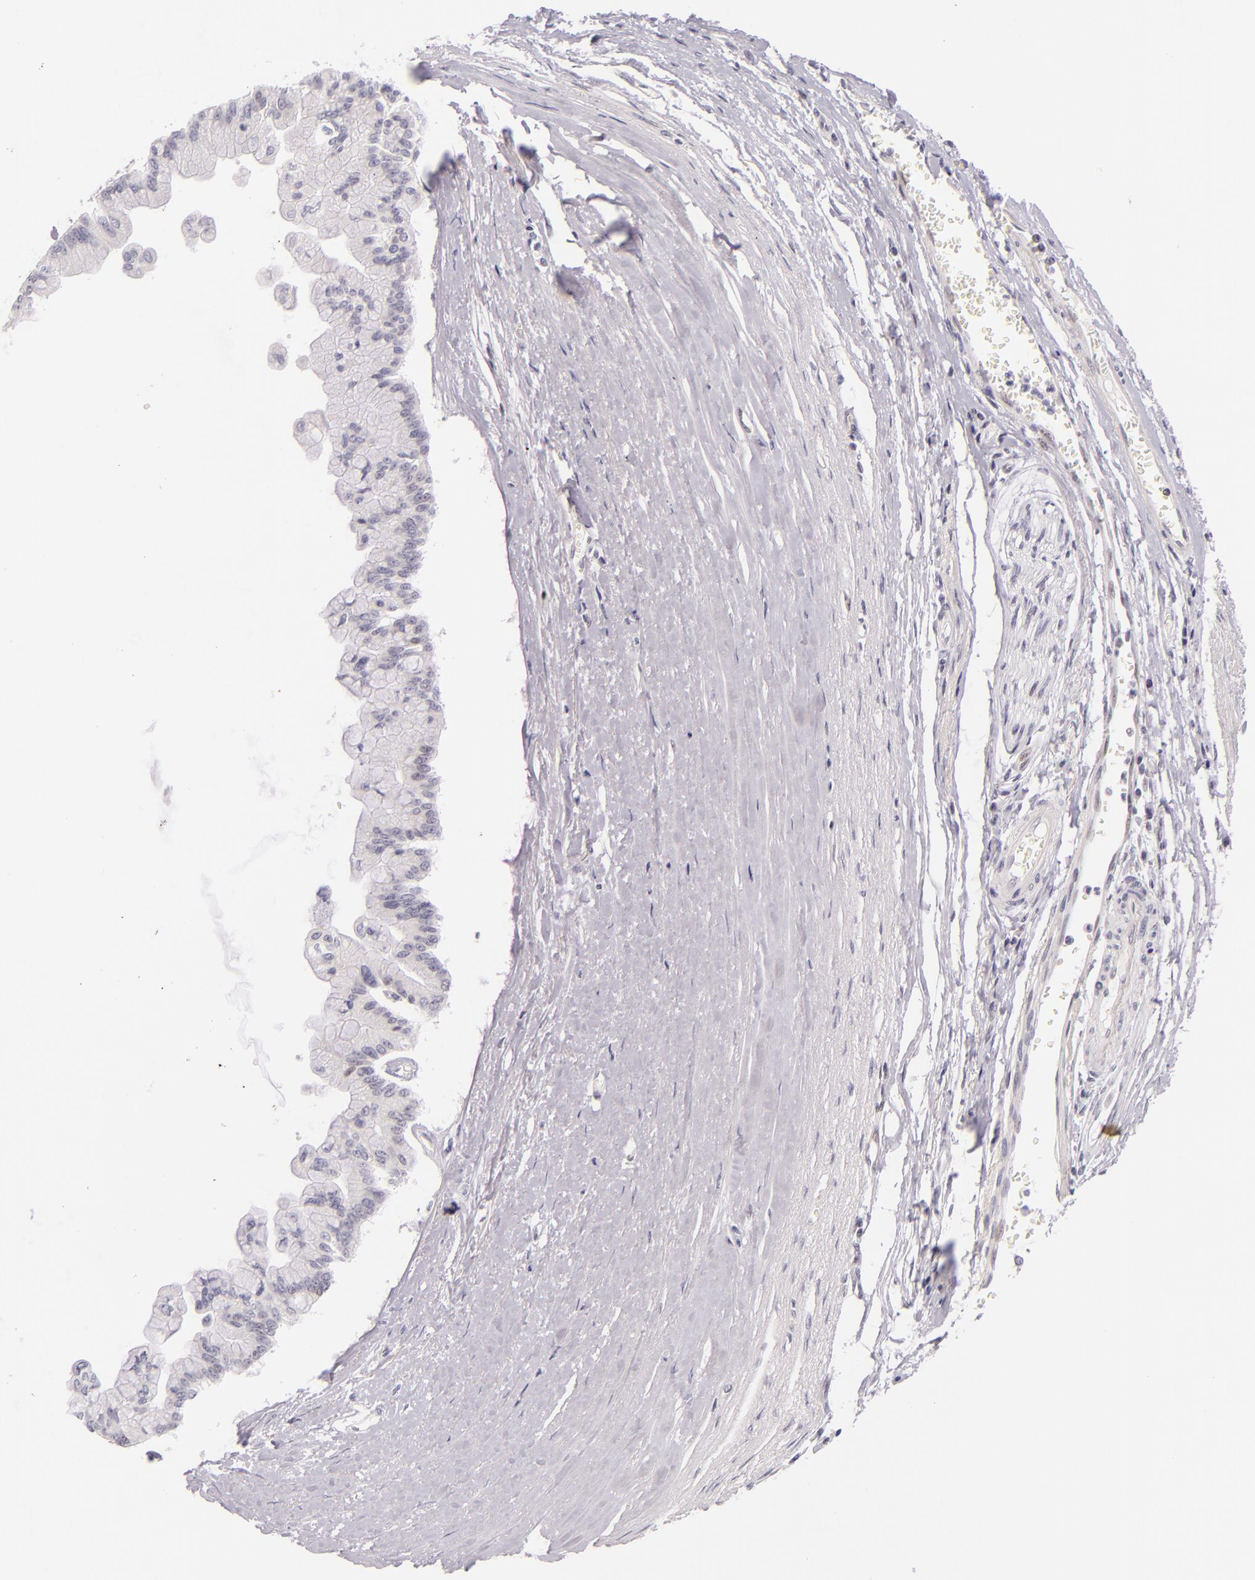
{"staining": {"intensity": "negative", "quantity": "none", "location": "none"}, "tissue": "liver cancer", "cell_type": "Tumor cells", "image_type": "cancer", "snomed": [{"axis": "morphology", "description": "Cholangiocarcinoma"}, {"axis": "topography", "description": "Liver"}], "caption": "Histopathology image shows no protein positivity in tumor cells of liver cholangiocarcinoma tissue.", "gene": "BCL3", "patient": {"sex": "female", "age": 79}}